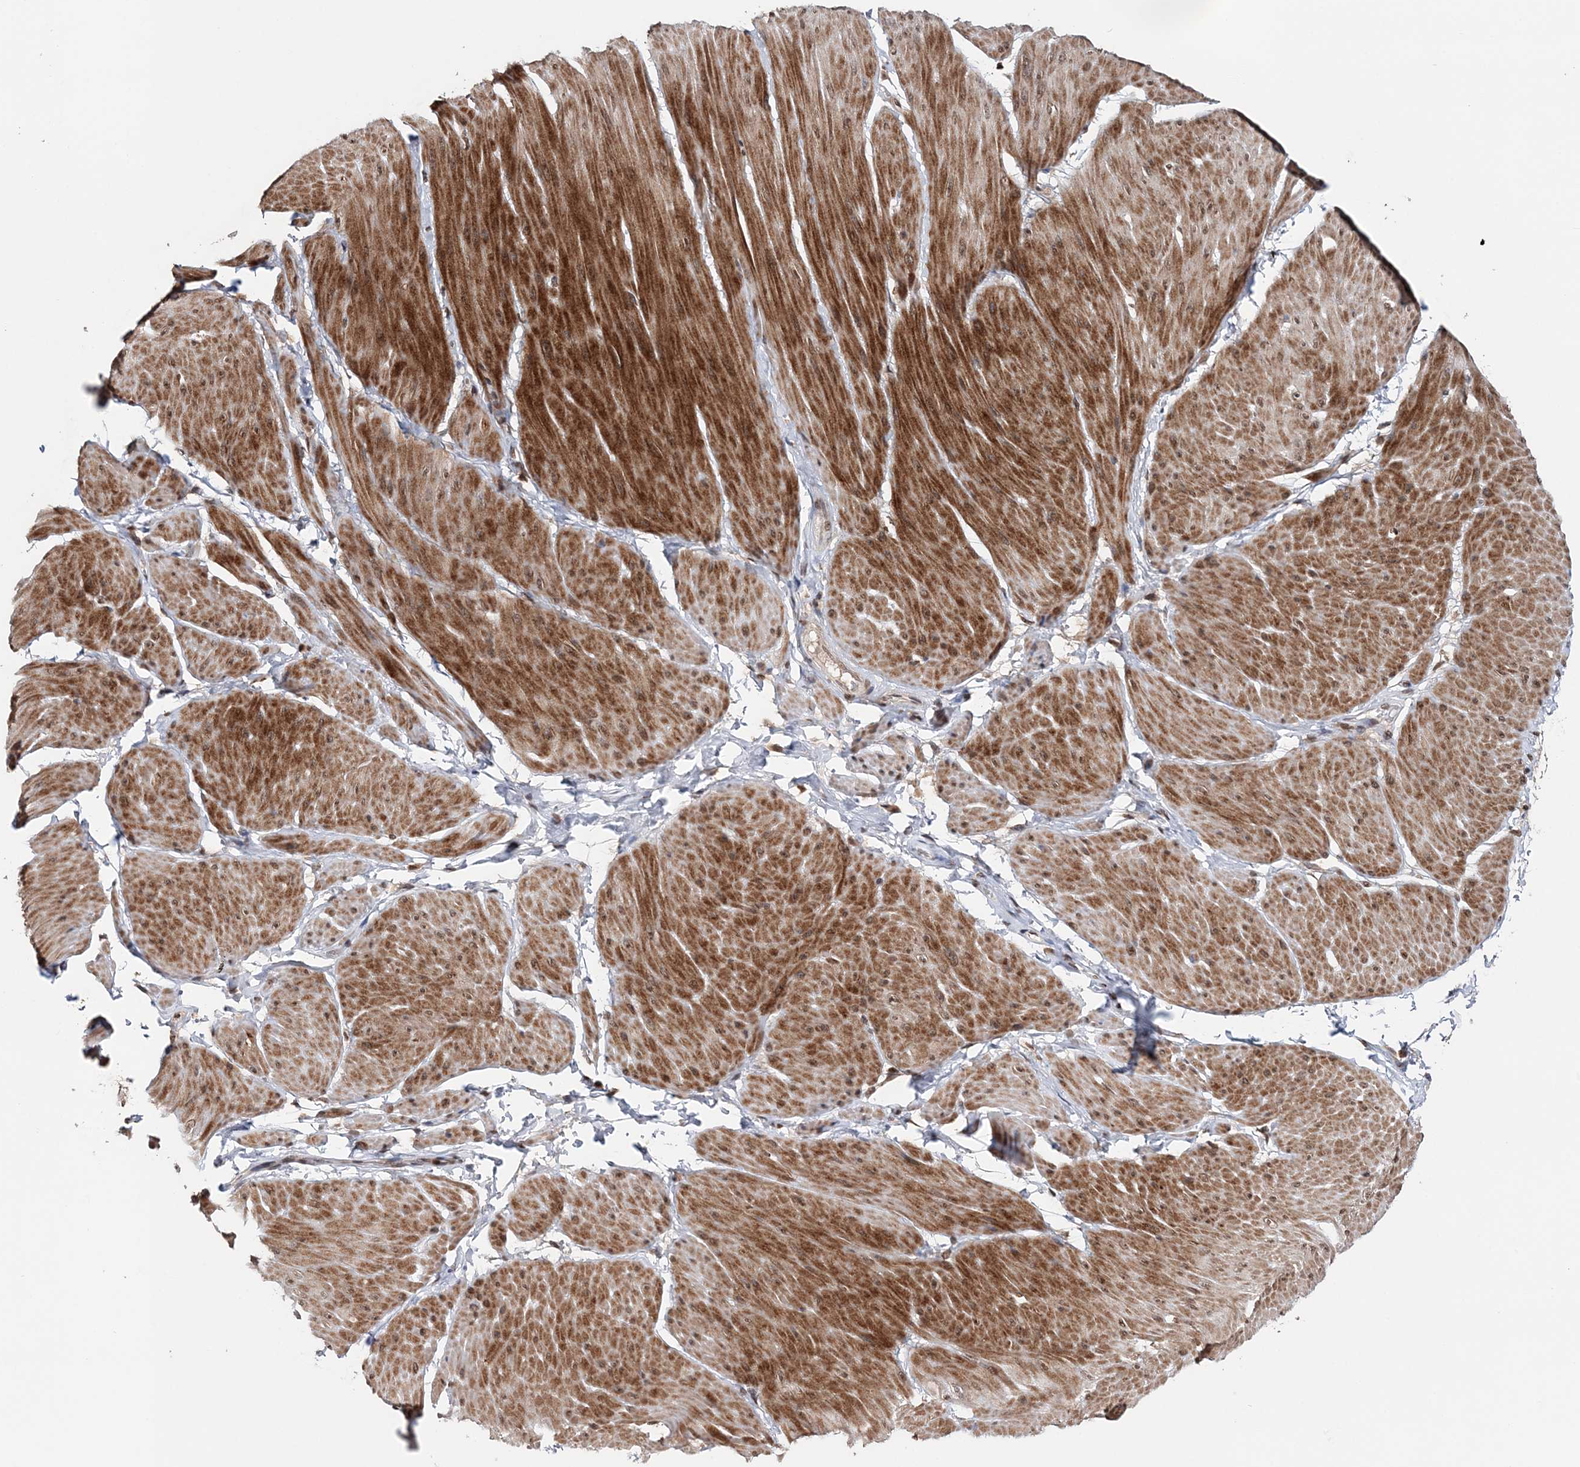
{"staining": {"intensity": "moderate", "quantity": ">75%", "location": "cytoplasmic/membranous,nuclear"}, "tissue": "smooth muscle", "cell_type": "Smooth muscle cells", "image_type": "normal", "snomed": [{"axis": "morphology", "description": "Urothelial carcinoma, High grade"}, {"axis": "topography", "description": "Urinary bladder"}], "caption": "Immunohistochemistry micrograph of benign human smooth muscle stained for a protein (brown), which reveals medium levels of moderate cytoplasmic/membranous,nuclear positivity in about >75% of smooth muscle cells.", "gene": "SOWAHB", "patient": {"sex": "male", "age": 46}}